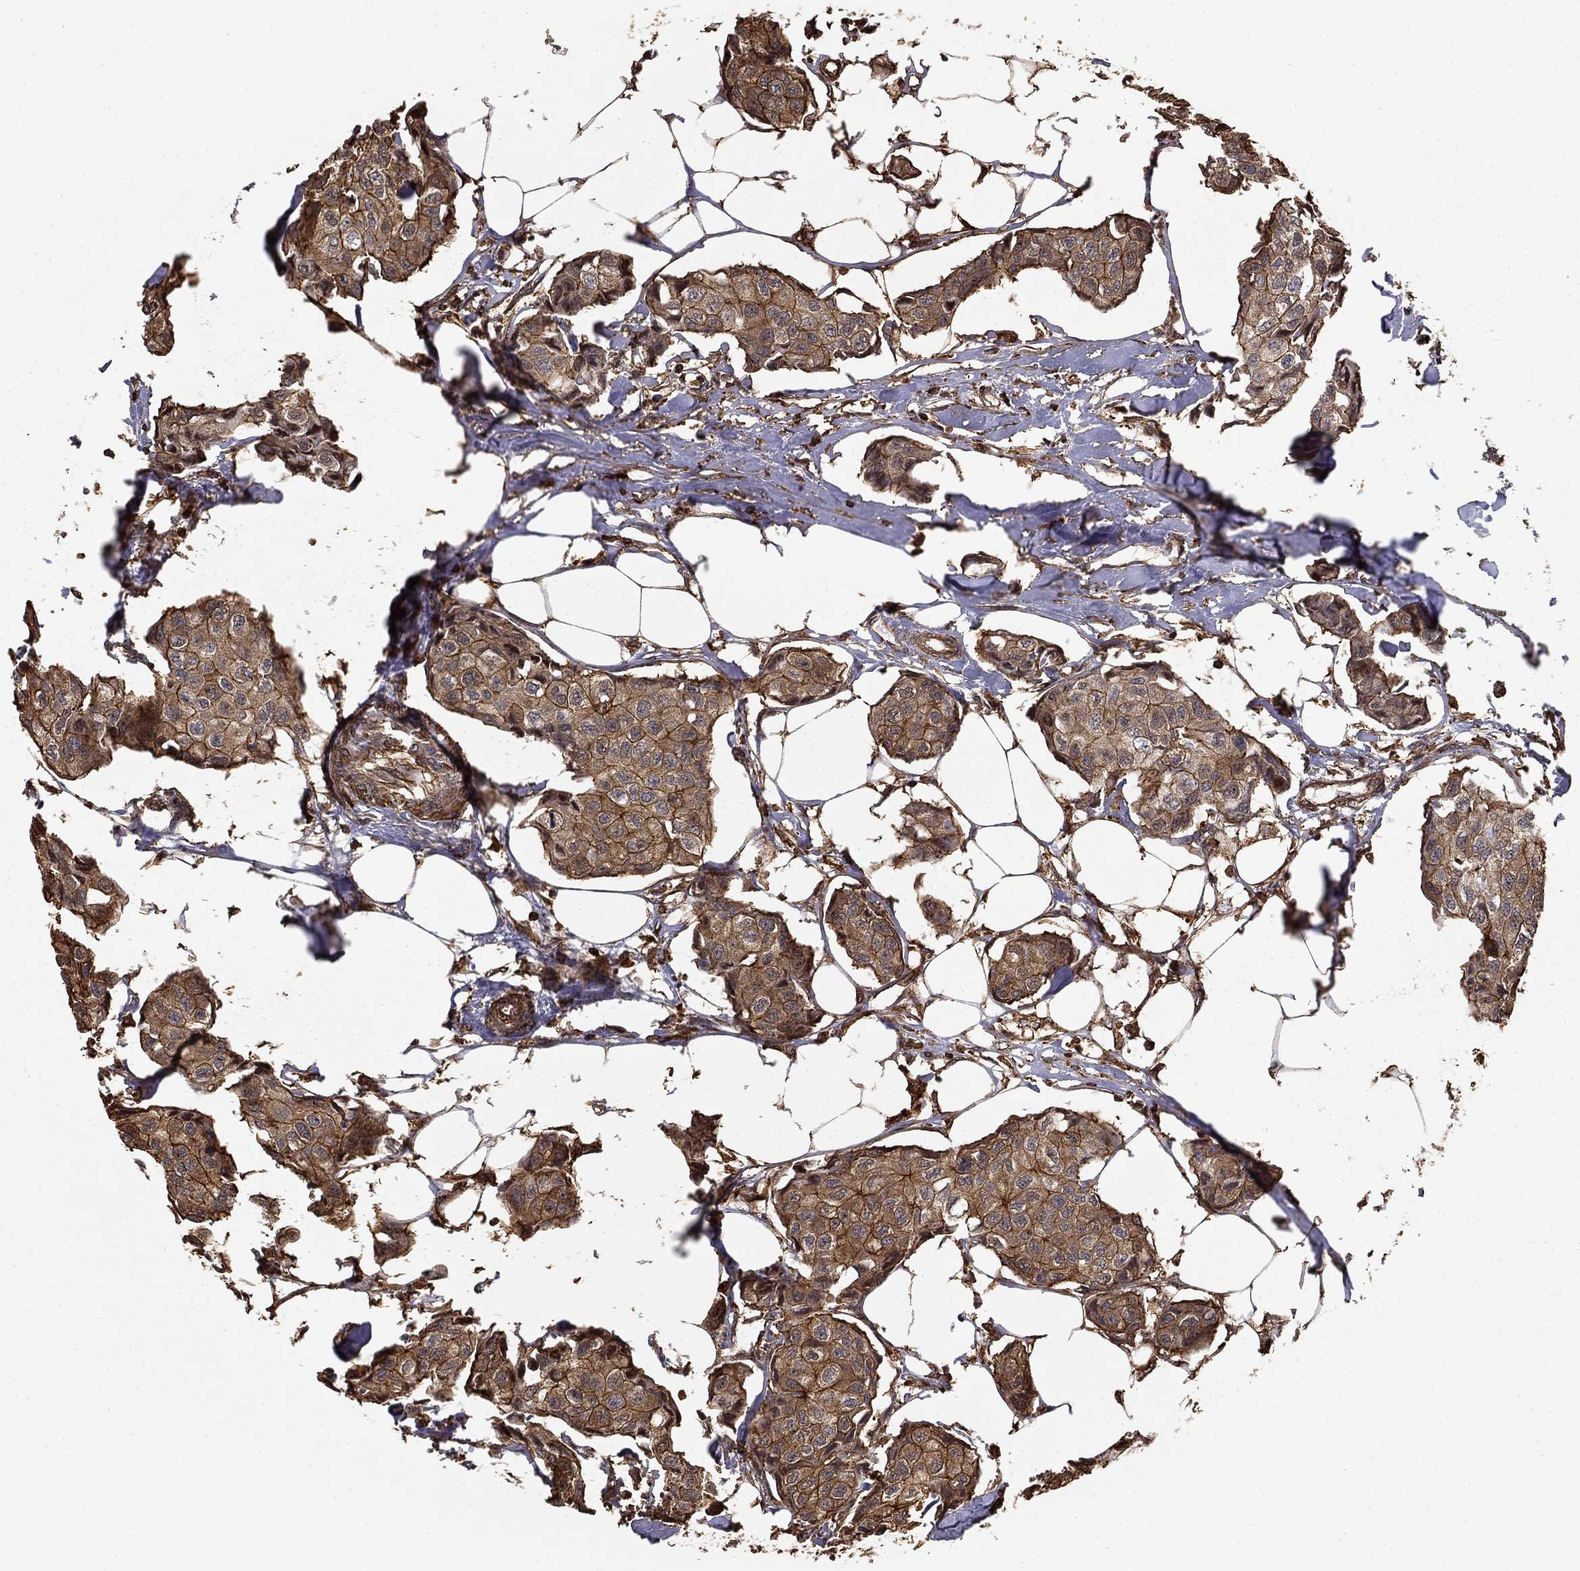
{"staining": {"intensity": "moderate", "quantity": "25%-75%", "location": "cytoplasmic/membranous"}, "tissue": "breast cancer", "cell_type": "Tumor cells", "image_type": "cancer", "snomed": [{"axis": "morphology", "description": "Duct carcinoma"}, {"axis": "topography", "description": "Breast"}], "caption": "An IHC histopathology image of tumor tissue is shown. Protein staining in brown shows moderate cytoplasmic/membranous positivity in invasive ductal carcinoma (breast) within tumor cells.", "gene": "HABP4", "patient": {"sex": "female", "age": 80}}